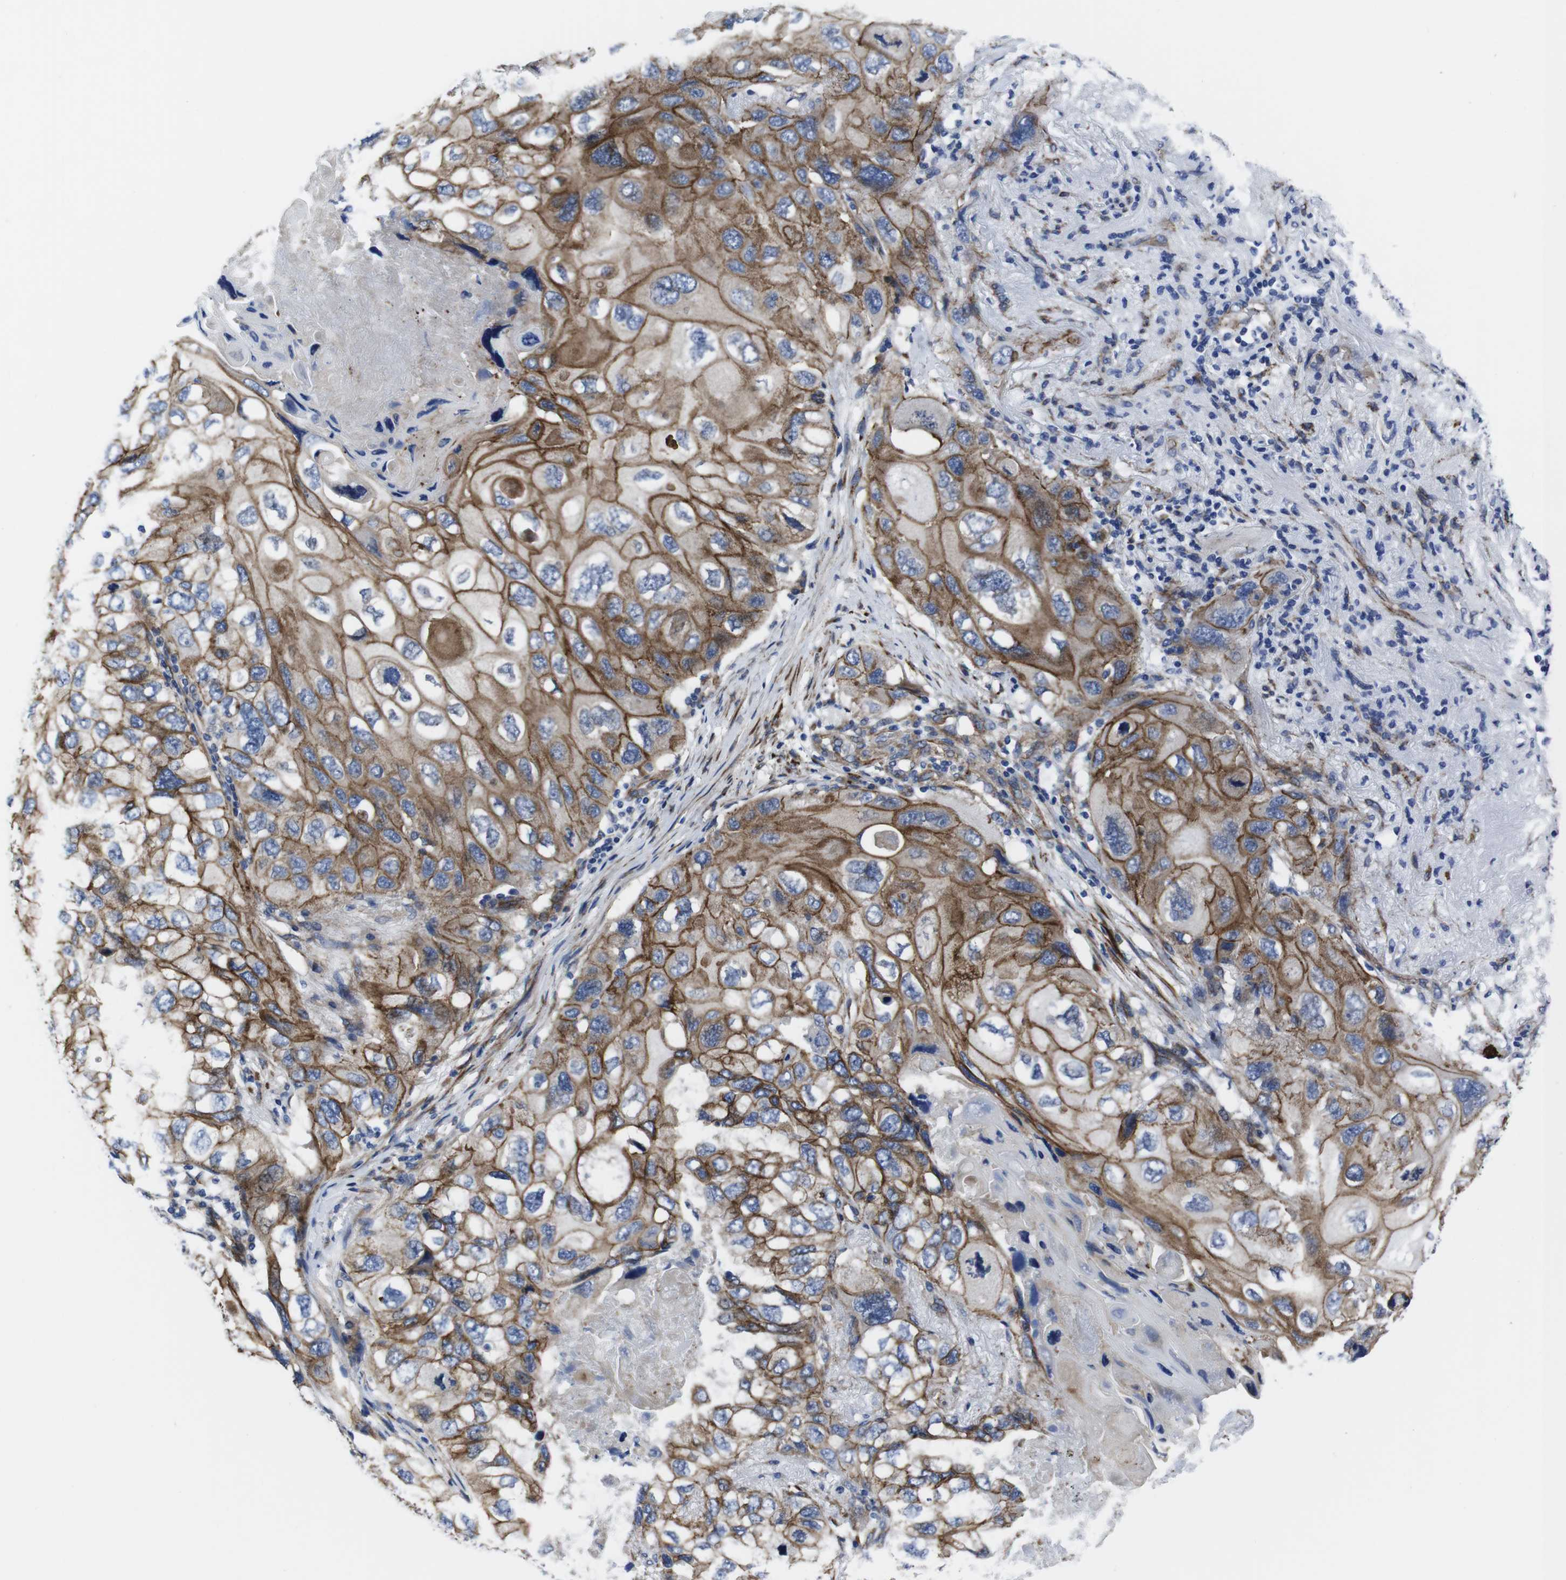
{"staining": {"intensity": "moderate", "quantity": ">75%", "location": "cytoplasmic/membranous"}, "tissue": "lung cancer", "cell_type": "Tumor cells", "image_type": "cancer", "snomed": [{"axis": "morphology", "description": "Squamous cell carcinoma, NOS"}, {"axis": "topography", "description": "Lung"}], "caption": "A brown stain shows moderate cytoplasmic/membranous staining of a protein in human lung squamous cell carcinoma tumor cells.", "gene": "NUMB", "patient": {"sex": "female", "age": 73}}